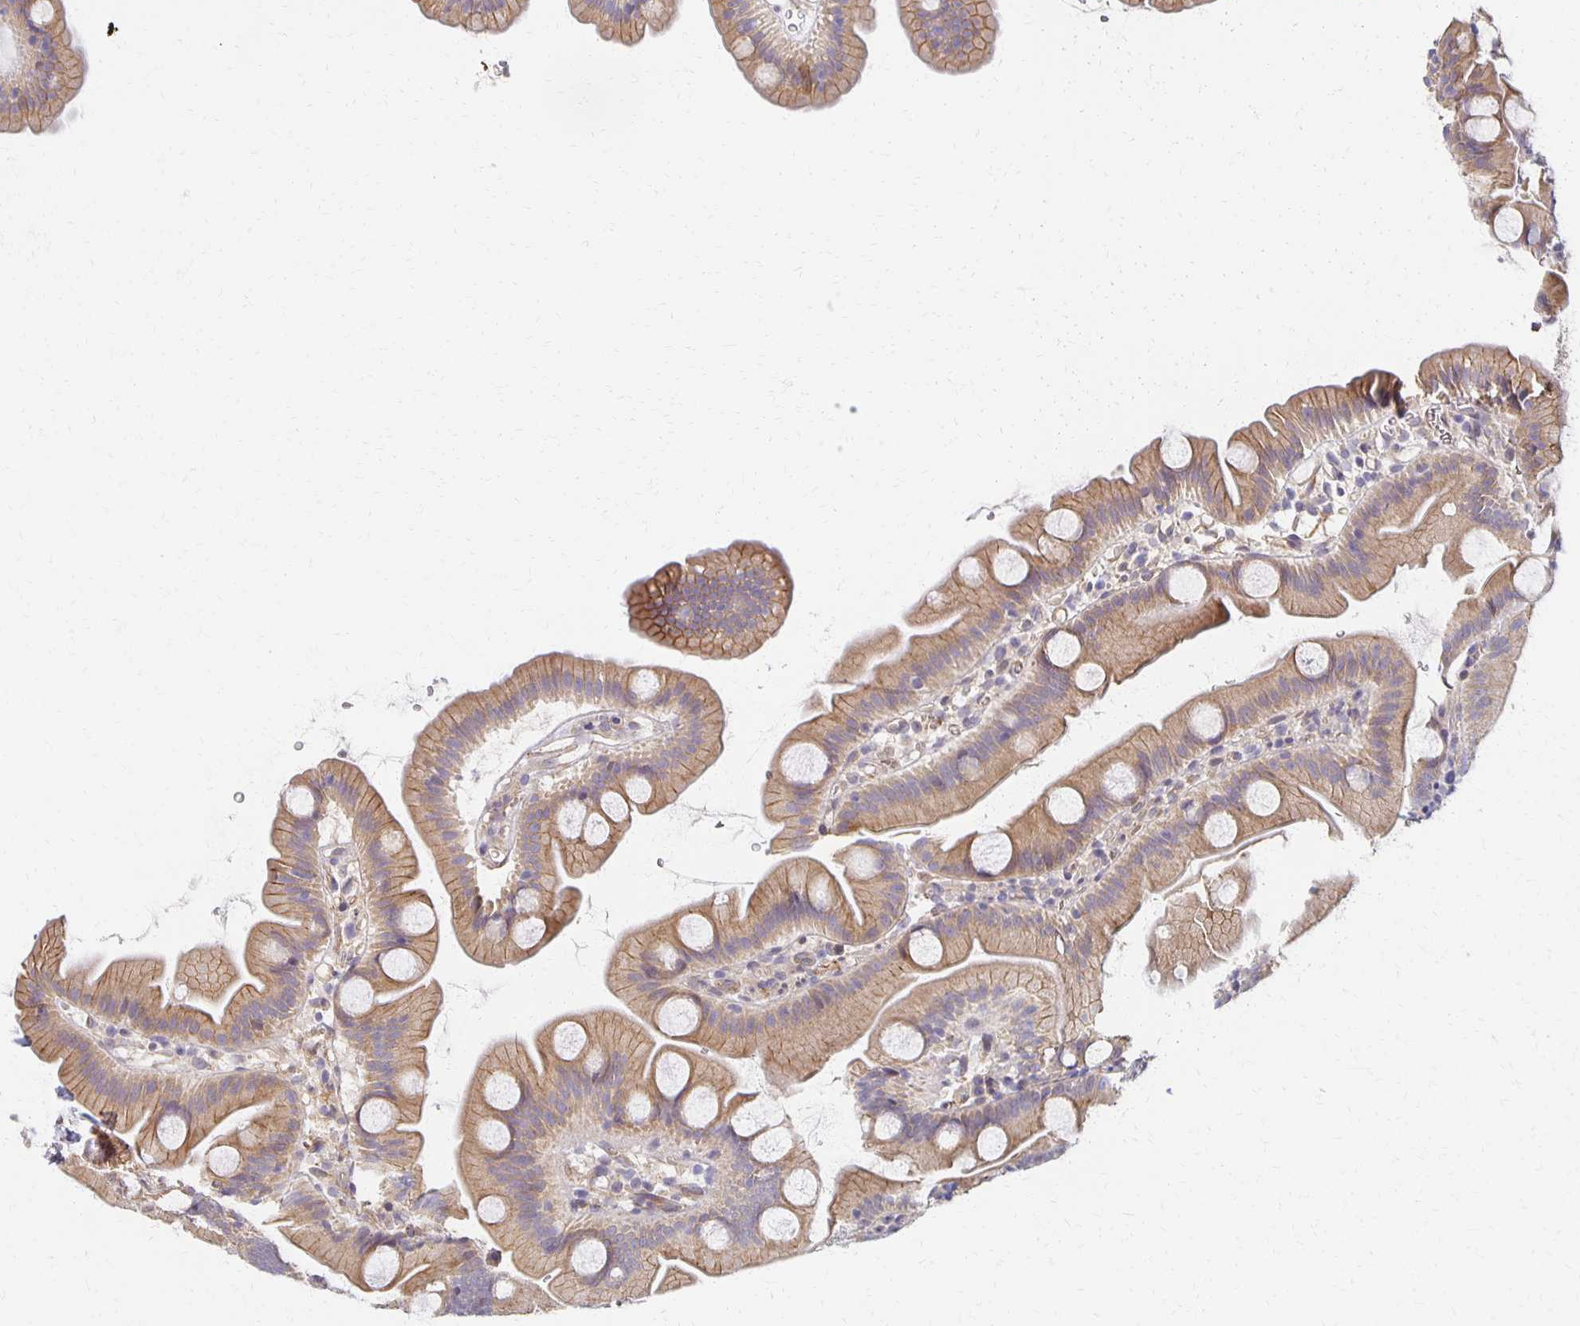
{"staining": {"intensity": "moderate", "quantity": ">75%", "location": "cytoplasmic/membranous"}, "tissue": "small intestine", "cell_type": "Glandular cells", "image_type": "normal", "snomed": [{"axis": "morphology", "description": "Normal tissue, NOS"}, {"axis": "topography", "description": "Small intestine"}], "caption": "IHC (DAB) staining of unremarkable human small intestine demonstrates moderate cytoplasmic/membranous protein expression in approximately >75% of glandular cells.", "gene": "SORL1", "patient": {"sex": "female", "age": 68}}